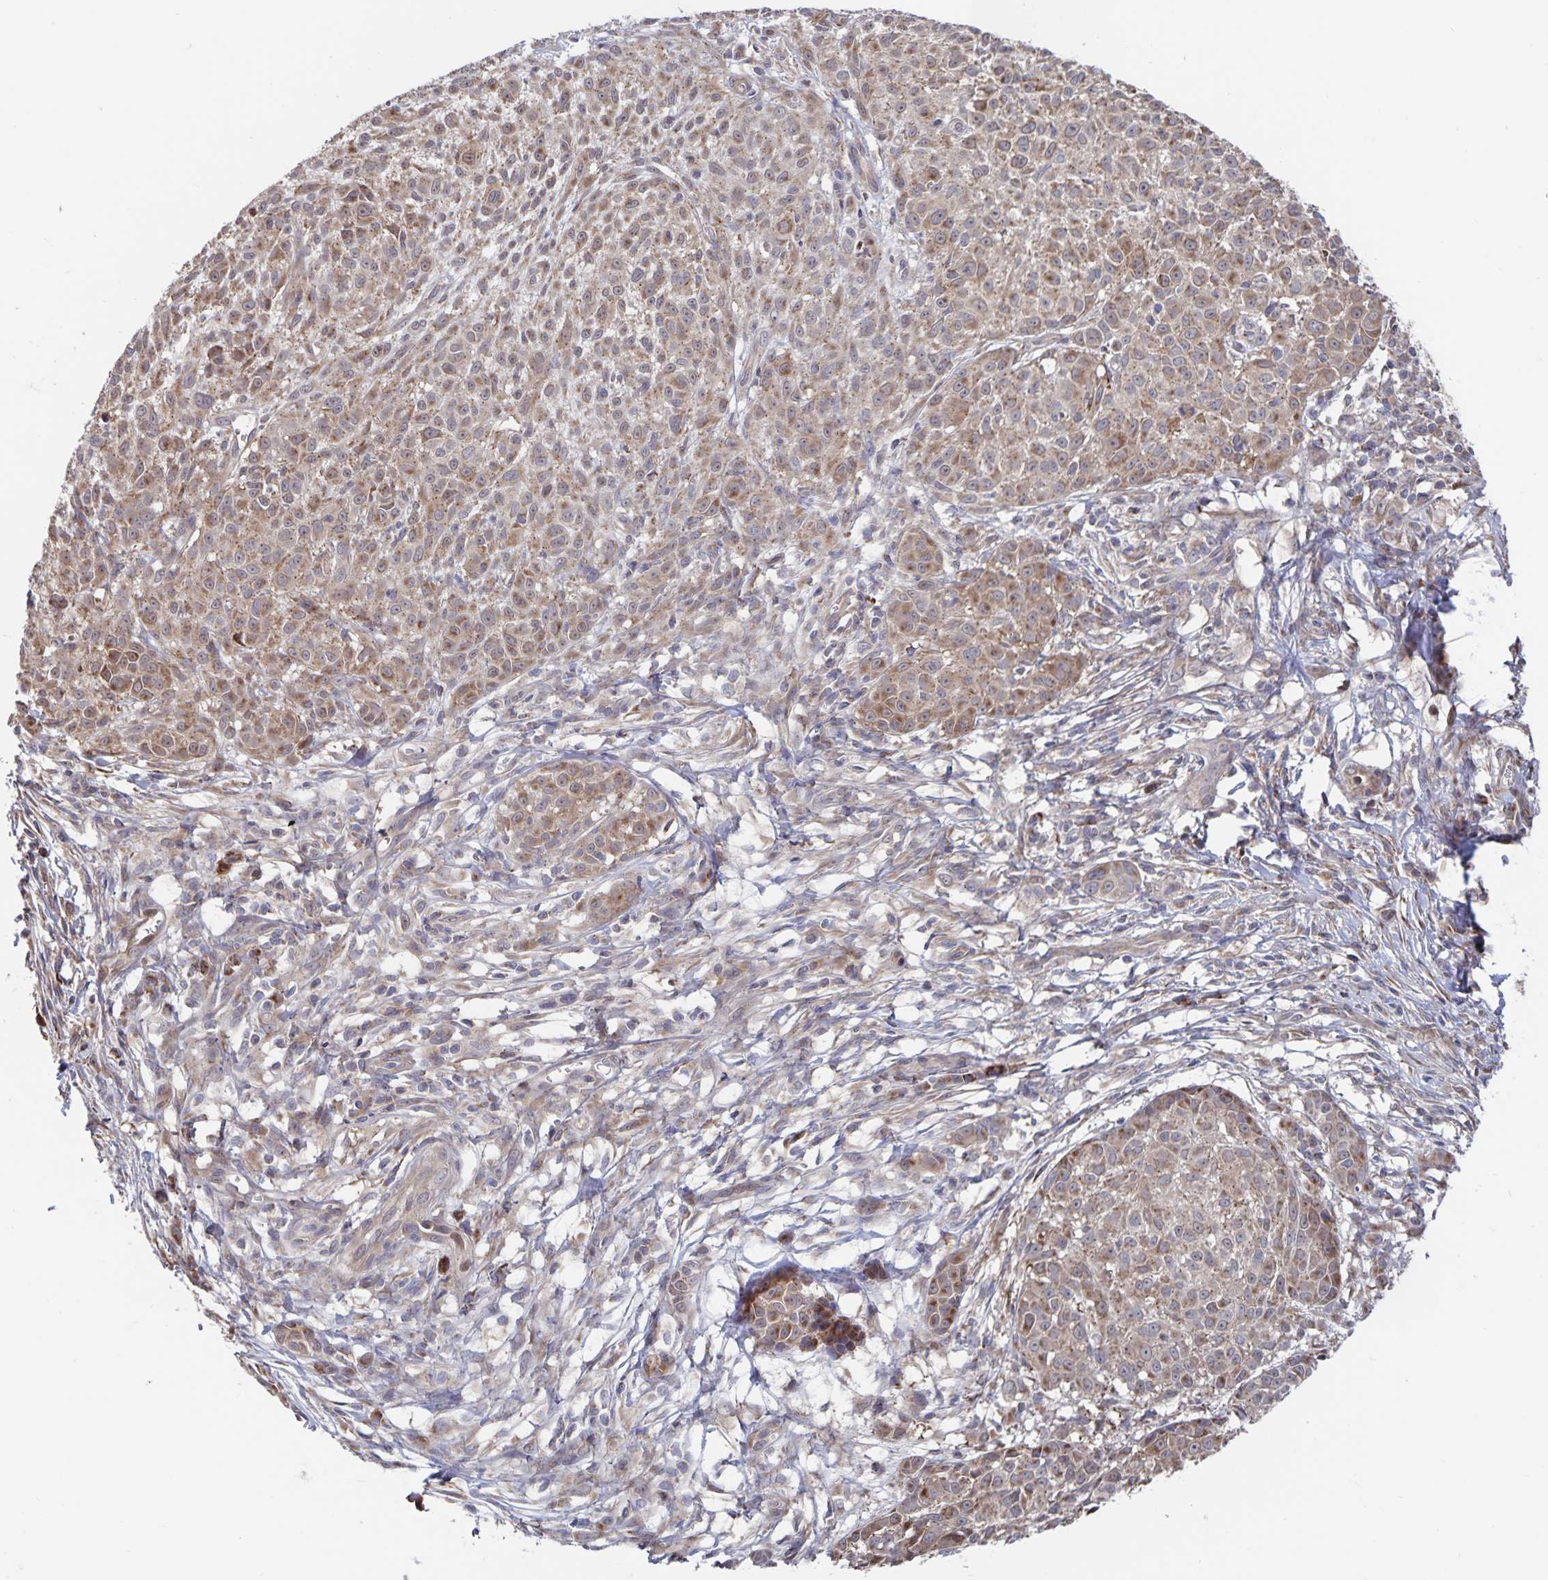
{"staining": {"intensity": "moderate", "quantity": ">75%", "location": "cytoplasmic/membranous"}, "tissue": "melanoma", "cell_type": "Tumor cells", "image_type": "cancer", "snomed": [{"axis": "morphology", "description": "Malignant melanoma, NOS"}, {"axis": "topography", "description": "Skin"}], "caption": "Melanoma tissue exhibits moderate cytoplasmic/membranous expression in about >75% of tumor cells, visualized by immunohistochemistry.", "gene": "ACACA", "patient": {"sex": "male", "age": 48}}